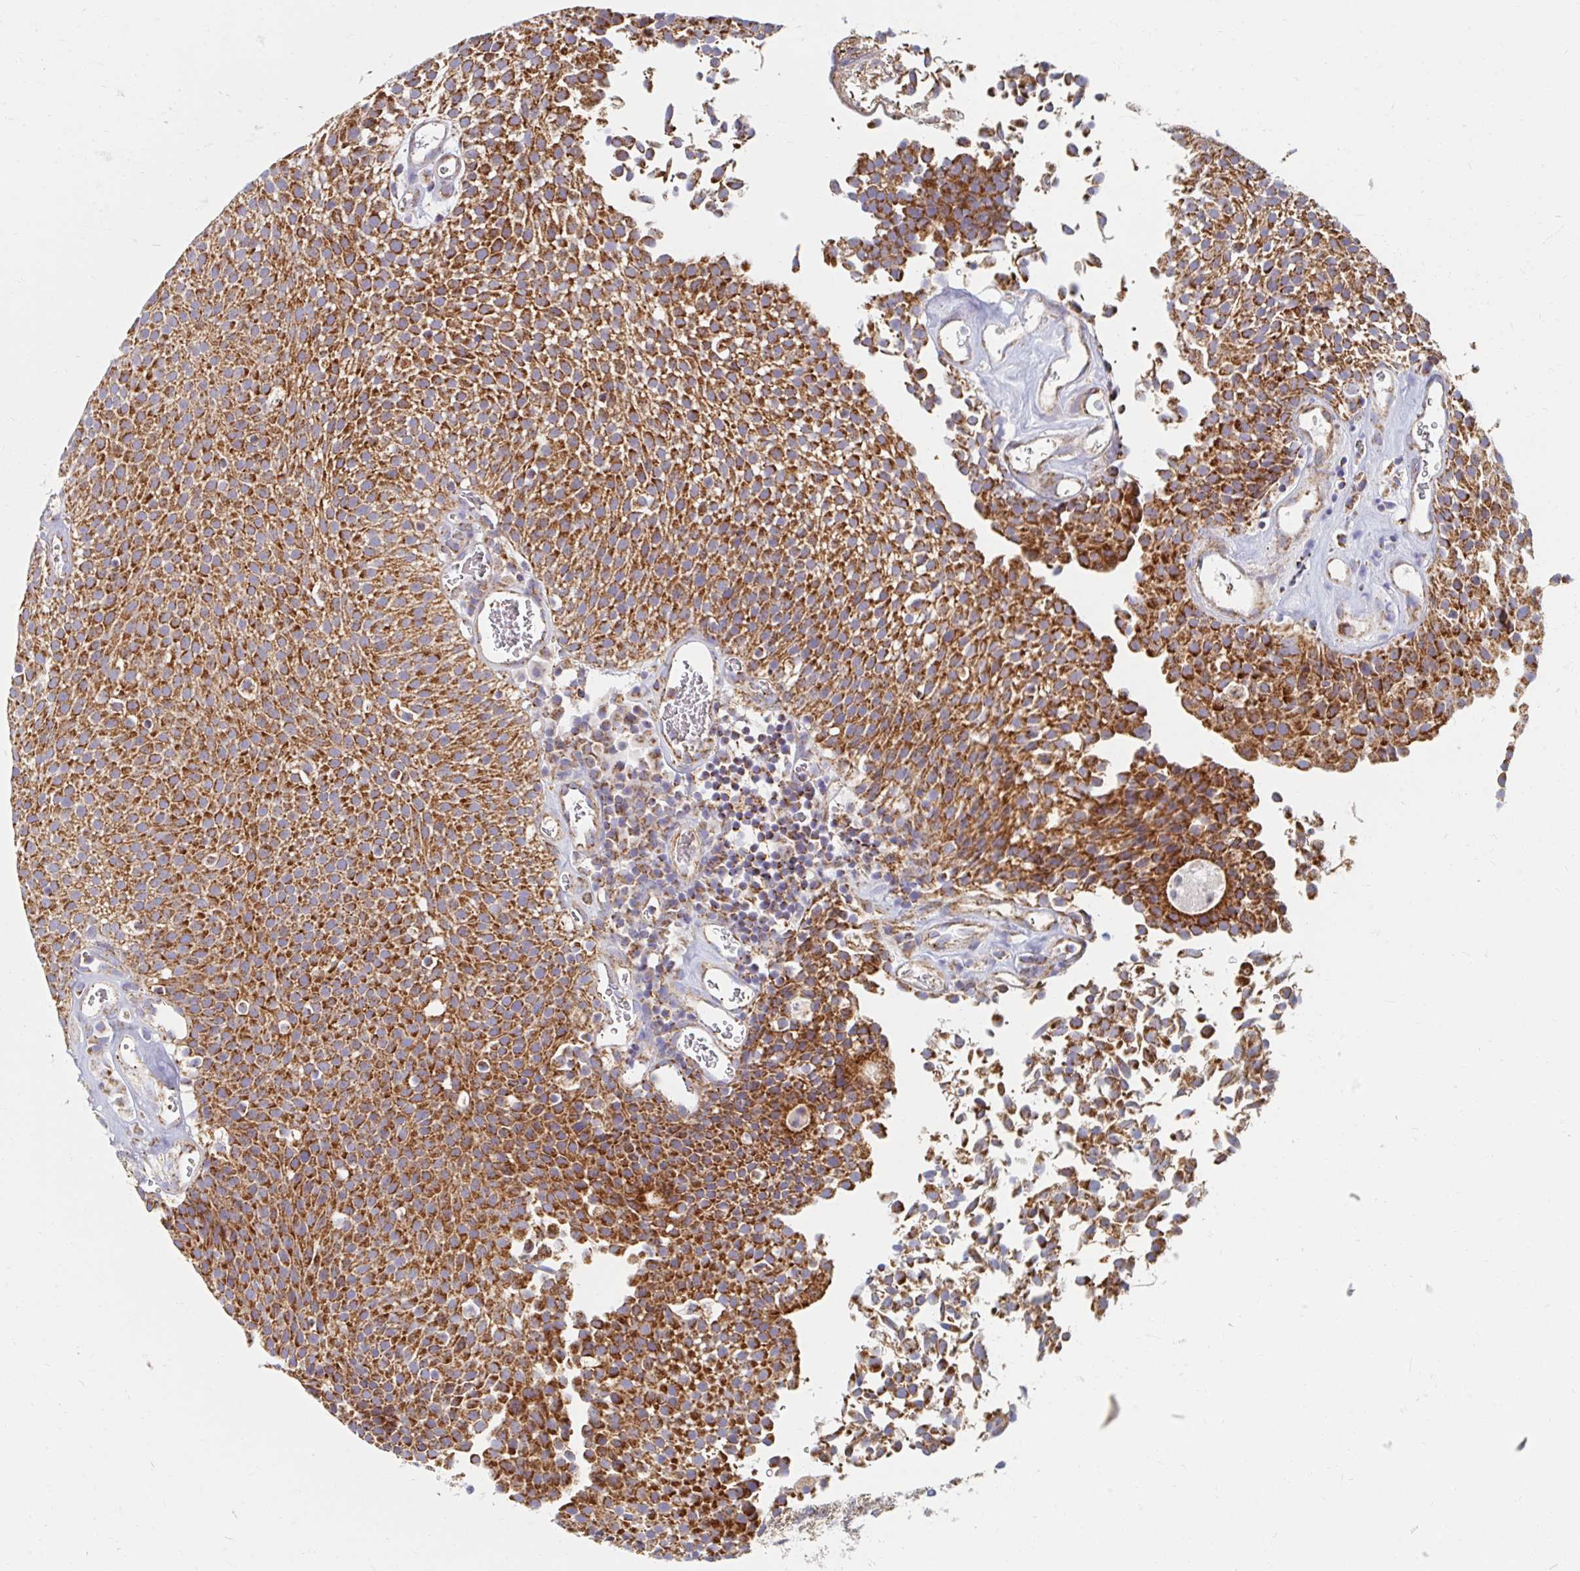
{"staining": {"intensity": "strong", "quantity": ">75%", "location": "cytoplasmic/membranous"}, "tissue": "urothelial cancer", "cell_type": "Tumor cells", "image_type": "cancer", "snomed": [{"axis": "morphology", "description": "Urothelial carcinoma, Low grade"}, {"axis": "topography", "description": "Urinary bladder"}], "caption": "Tumor cells display high levels of strong cytoplasmic/membranous staining in about >75% of cells in human urothelial cancer.", "gene": "MAVS", "patient": {"sex": "female", "age": 79}}